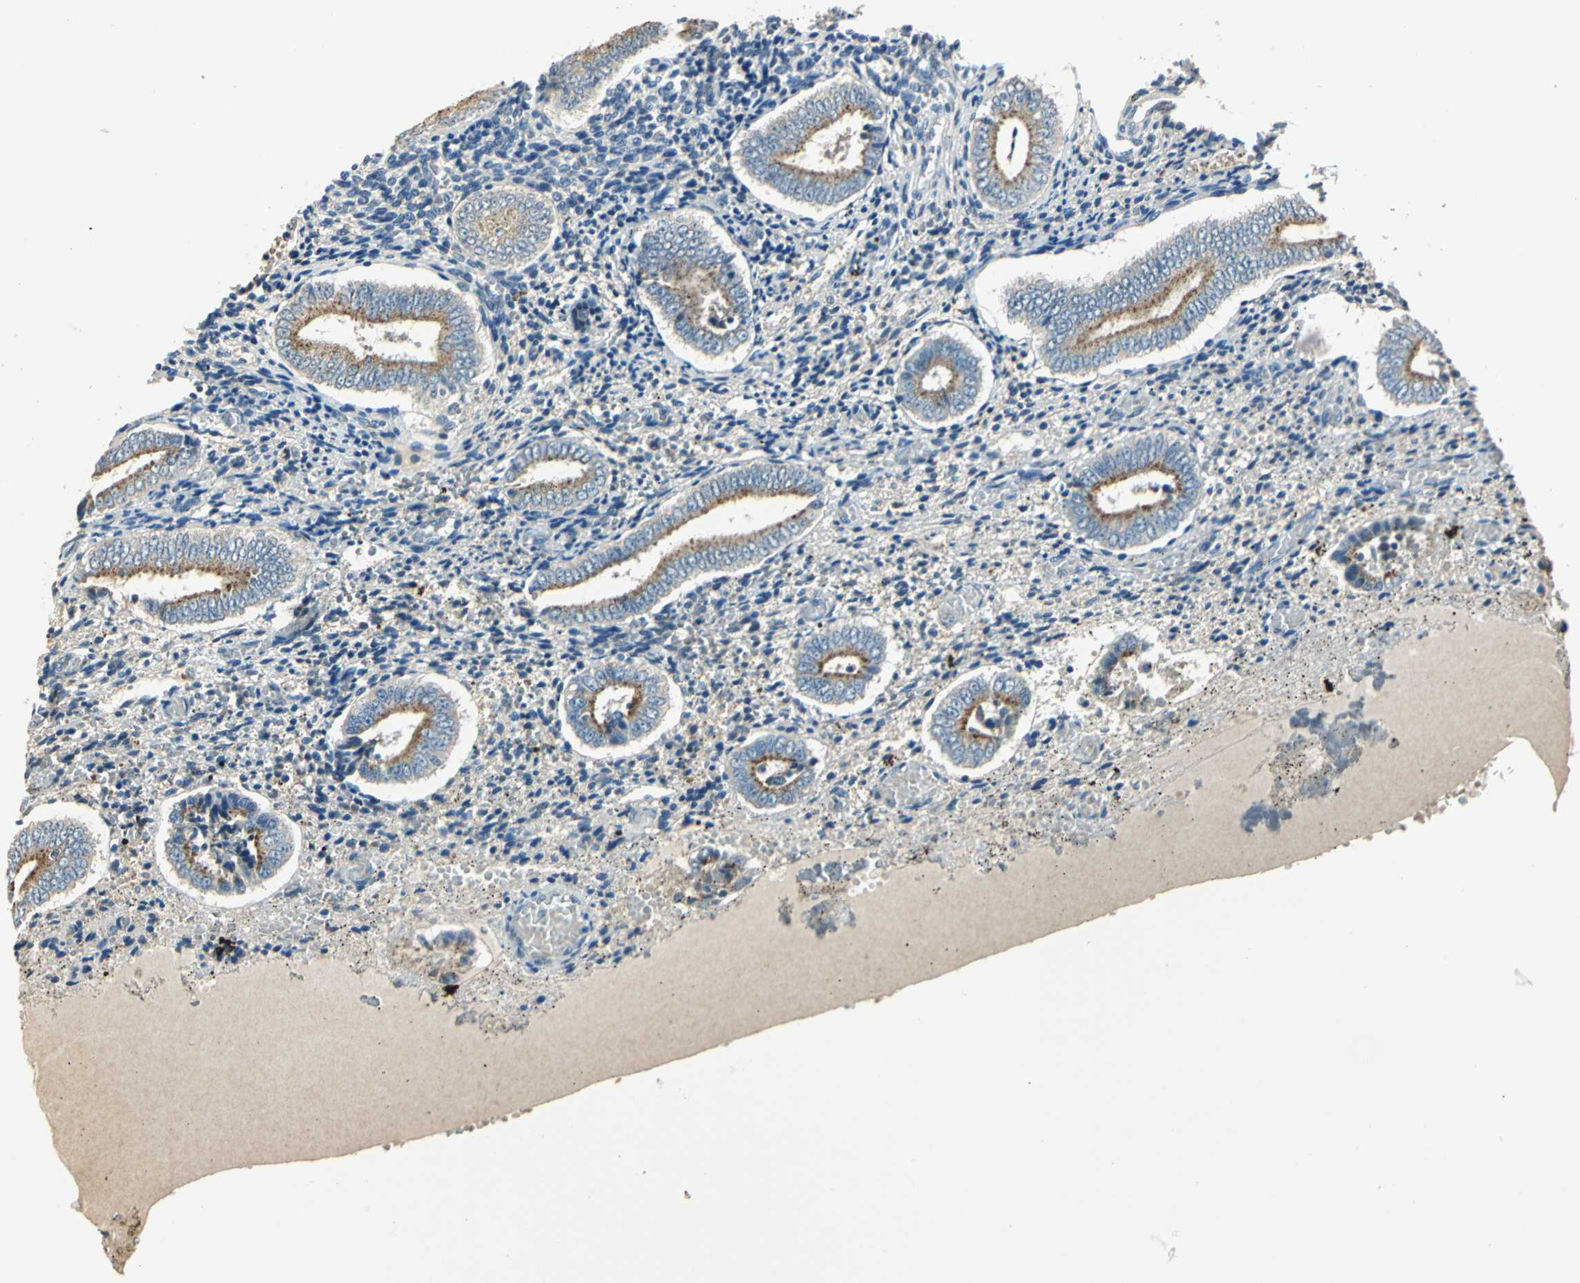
{"staining": {"intensity": "negative", "quantity": "none", "location": "none"}, "tissue": "endometrium", "cell_type": "Cells in endometrial stroma", "image_type": "normal", "snomed": [{"axis": "morphology", "description": "Normal tissue, NOS"}, {"axis": "topography", "description": "Endometrium"}], "caption": "This is a micrograph of immunohistochemistry staining of benign endometrium, which shows no expression in cells in endometrial stroma.", "gene": "NIT1", "patient": {"sex": "female", "age": 42}}